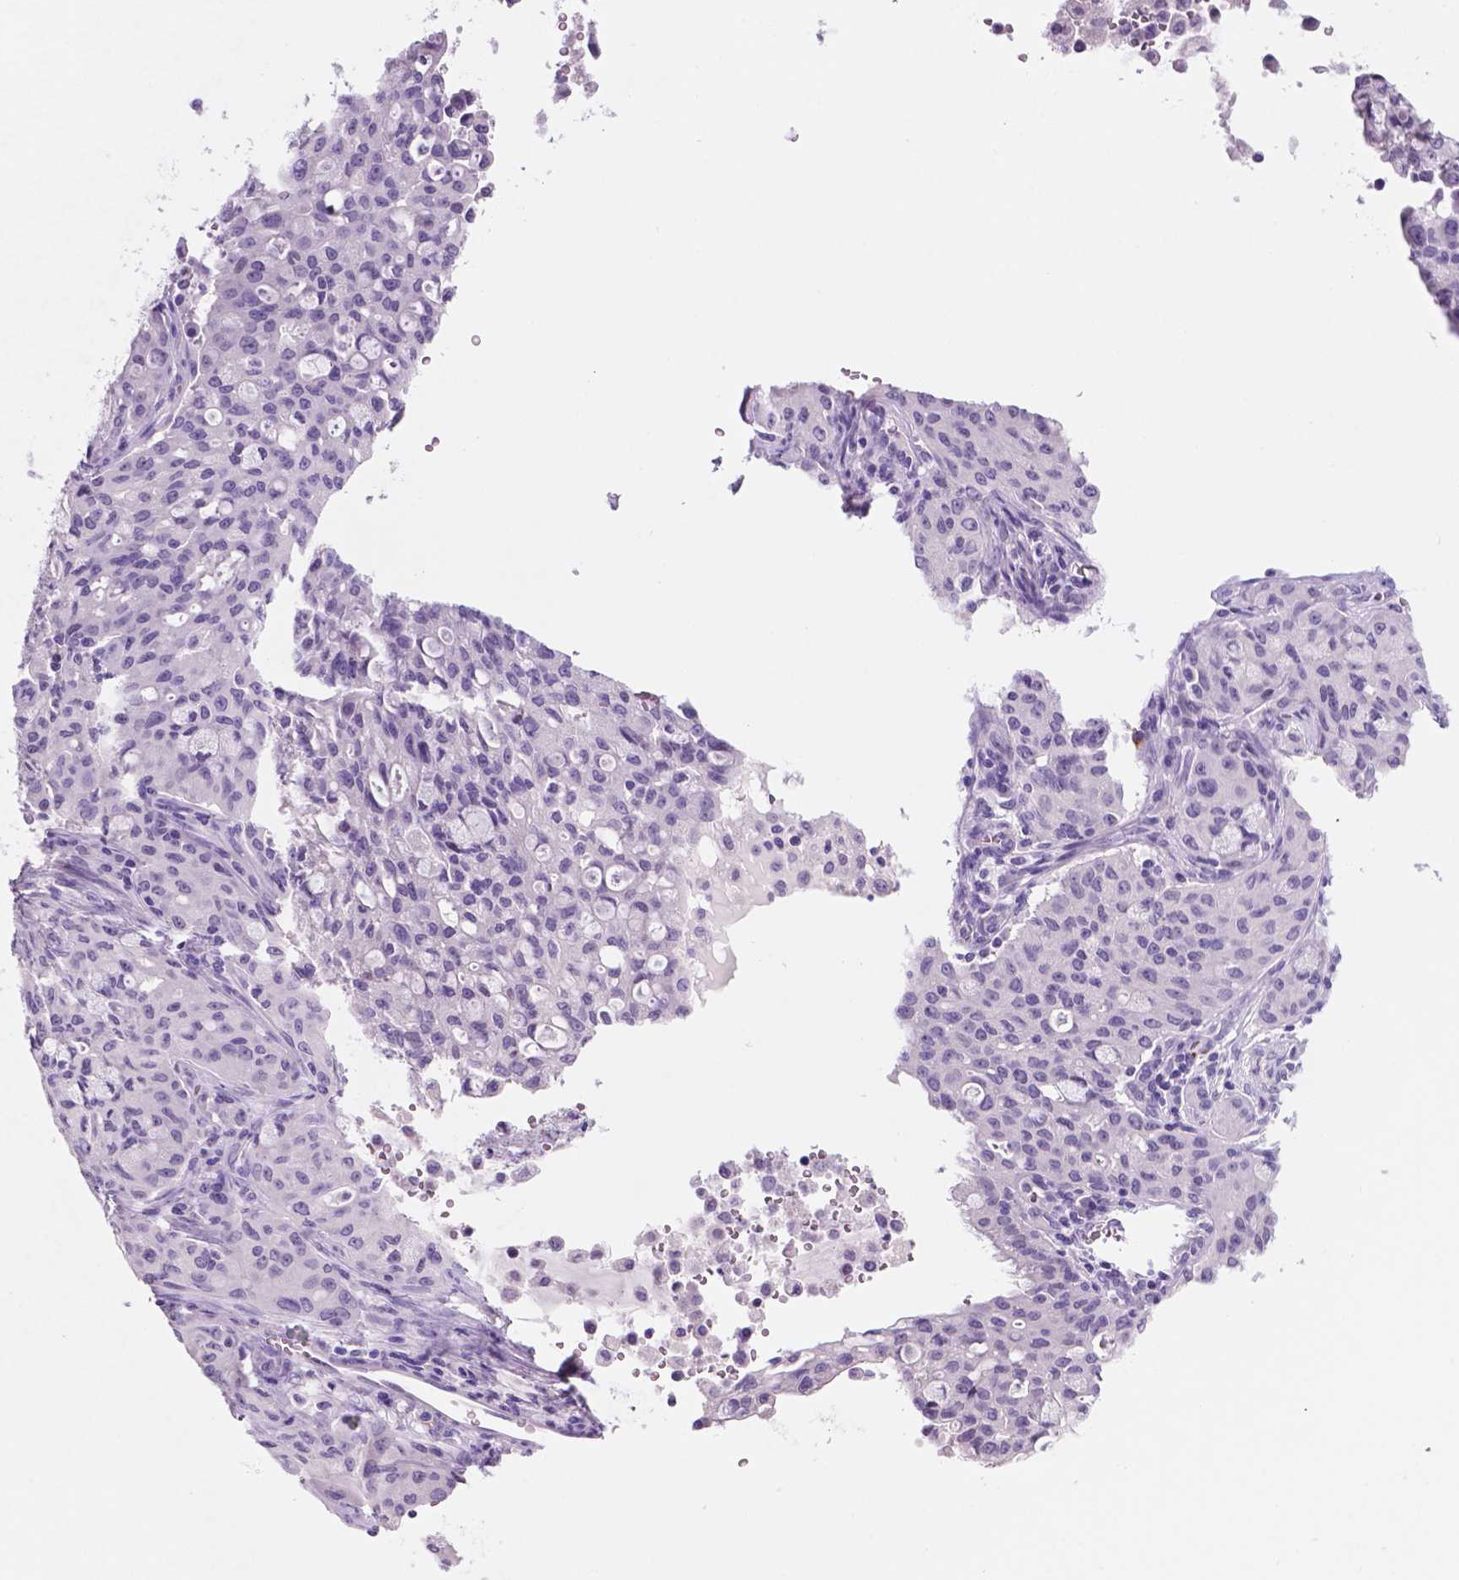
{"staining": {"intensity": "negative", "quantity": "none", "location": "none"}, "tissue": "lung cancer", "cell_type": "Tumor cells", "image_type": "cancer", "snomed": [{"axis": "morphology", "description": "Adenocarcinoma, NOS"}, {"axis": "topography", "description": "Lung"}], "caption": "The micrograph demonstrates no staining of tumor cells in adenocarcinoma (lung). Nuclei are stained in blue.", "gene": "EBLN2", "patient": {"sex": "female", "age": 44}}